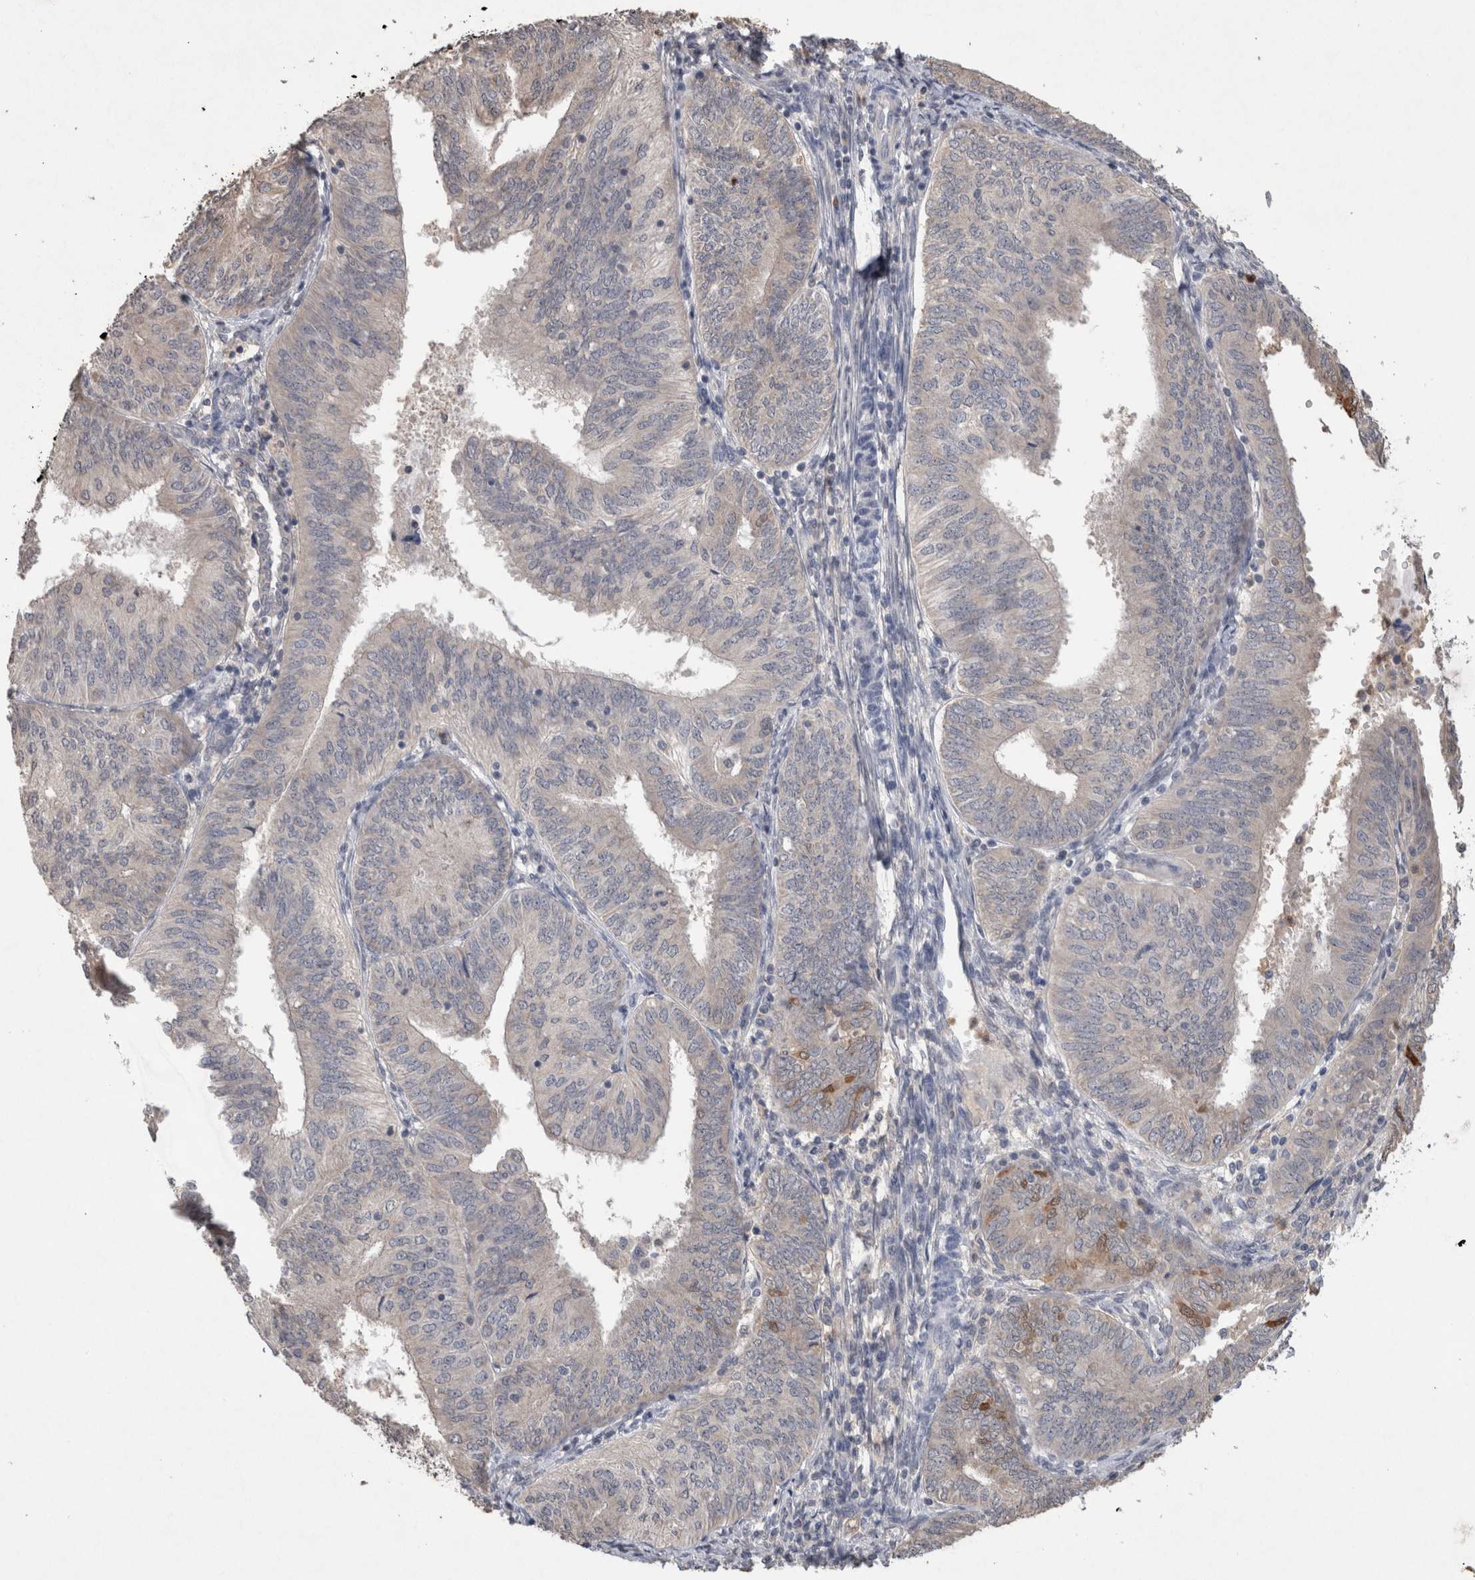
{"staining": {"intensity": "negative", "quantity": "none", "location": "none"}, "tissue": "endometrial cancer", "cell_type": "Tumor cells", "image_type": "cancer", "snomed": [{"axis": "morphology", "description": "Adenocarcinoma, NOS"}, {"axis": "topography", "description": "Endometrium"}], "caption": "This micrograph is of endometrial adenocarcinoma stained with immunohistochemistry (IHC) to label a protein in brown with the nuclei are counter-stained blue. There is no positivity in tumor cells.", "gene": "FABP7", "patient": {"sex": "female", "age": 58}}